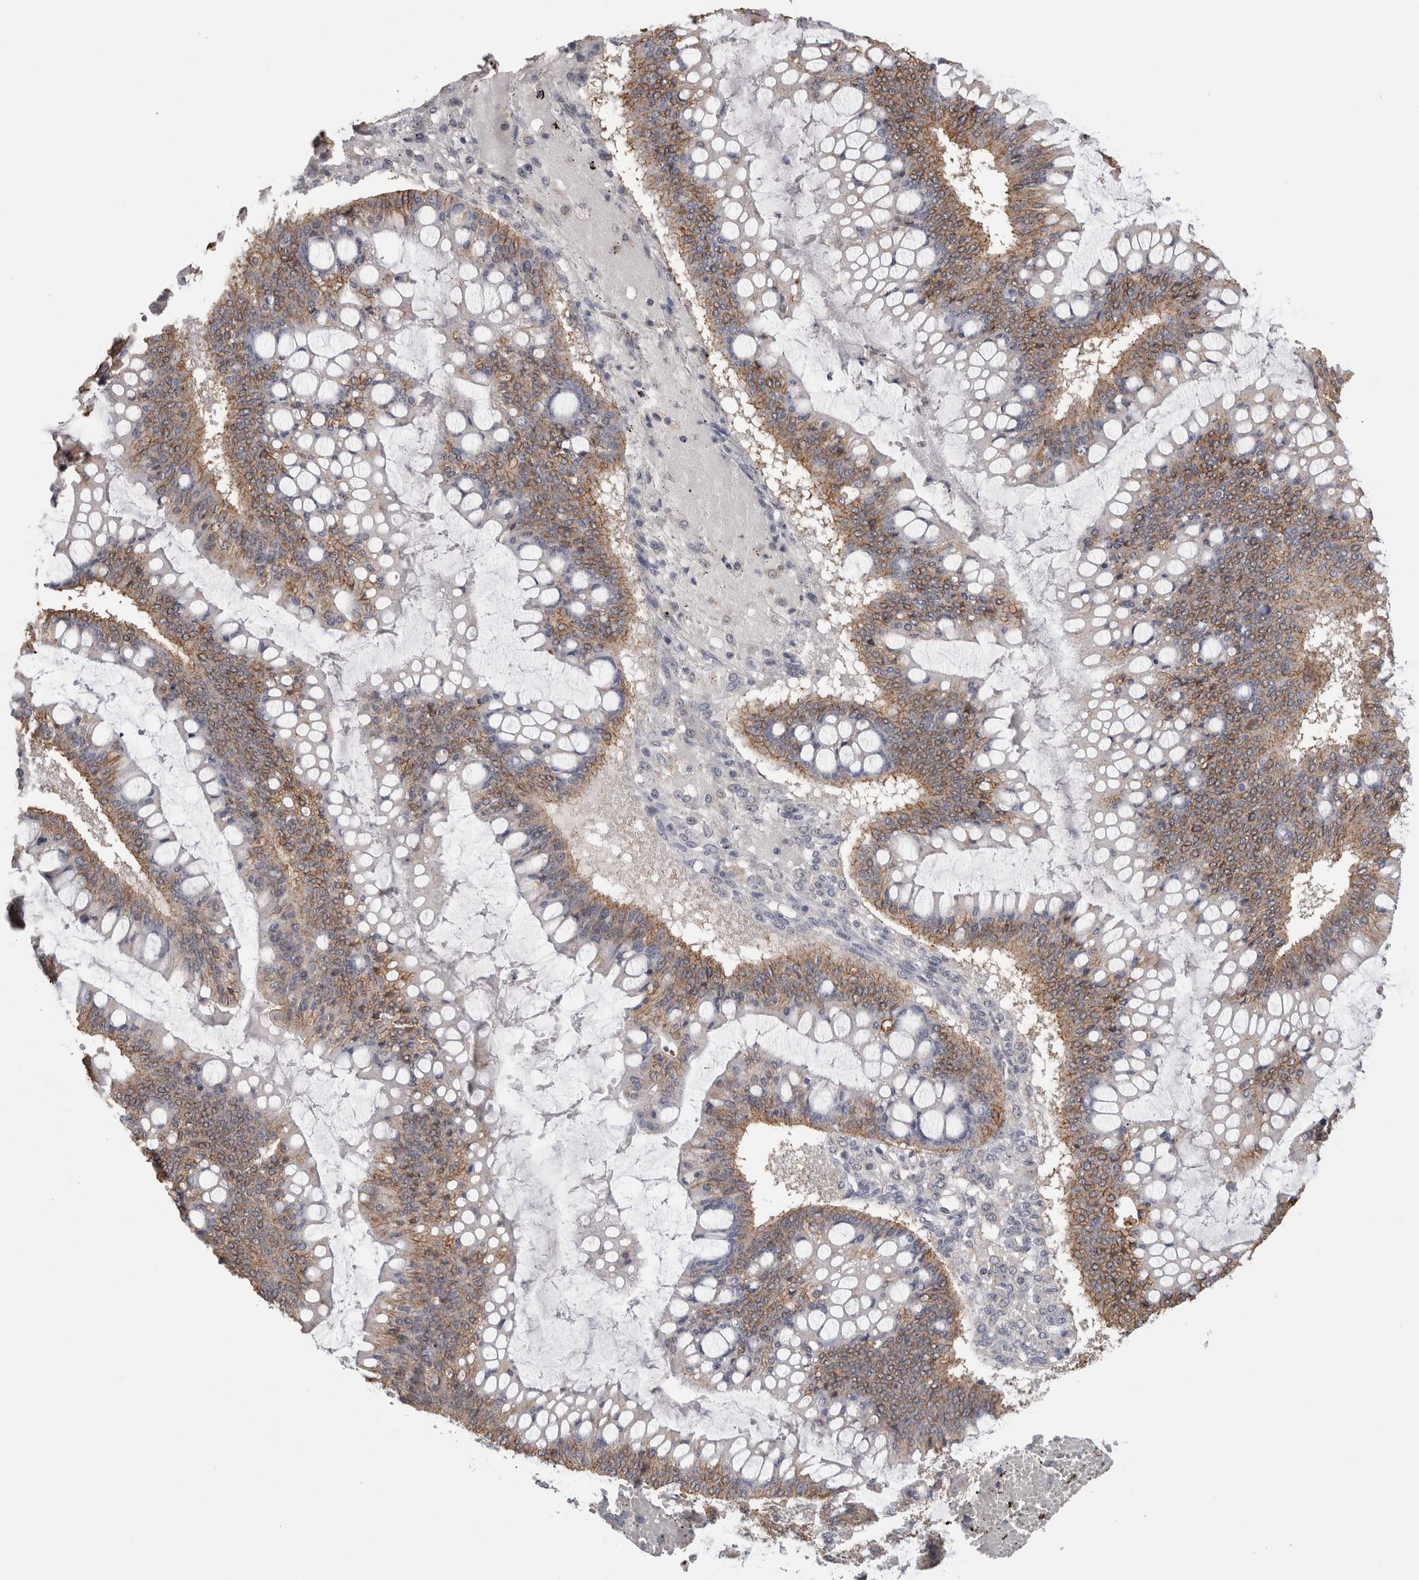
{"staining": {"intensity": "moderate", "quantity": ">75%", "location": "cytoplasmic/membranous"}, "tissue": "ovarian cancer", "cell_type": "Tumor cells", "image_type": "cancer", "snomed": [{"axis": "morphology", "description": "Cystadenocarcinoma, mucinous, NOS"}, {"axis": "topography", "description": "Ovary"}], "caption": "Immunohistochemical staining of human mucinous cystadenocarcinoma (ovarian) shows moderate cytoplasmic/membranous protein expression in approximately >75% of tumor cells.", "gene": "CNTFR", "patient": {"sex": "female", "age": 73}}